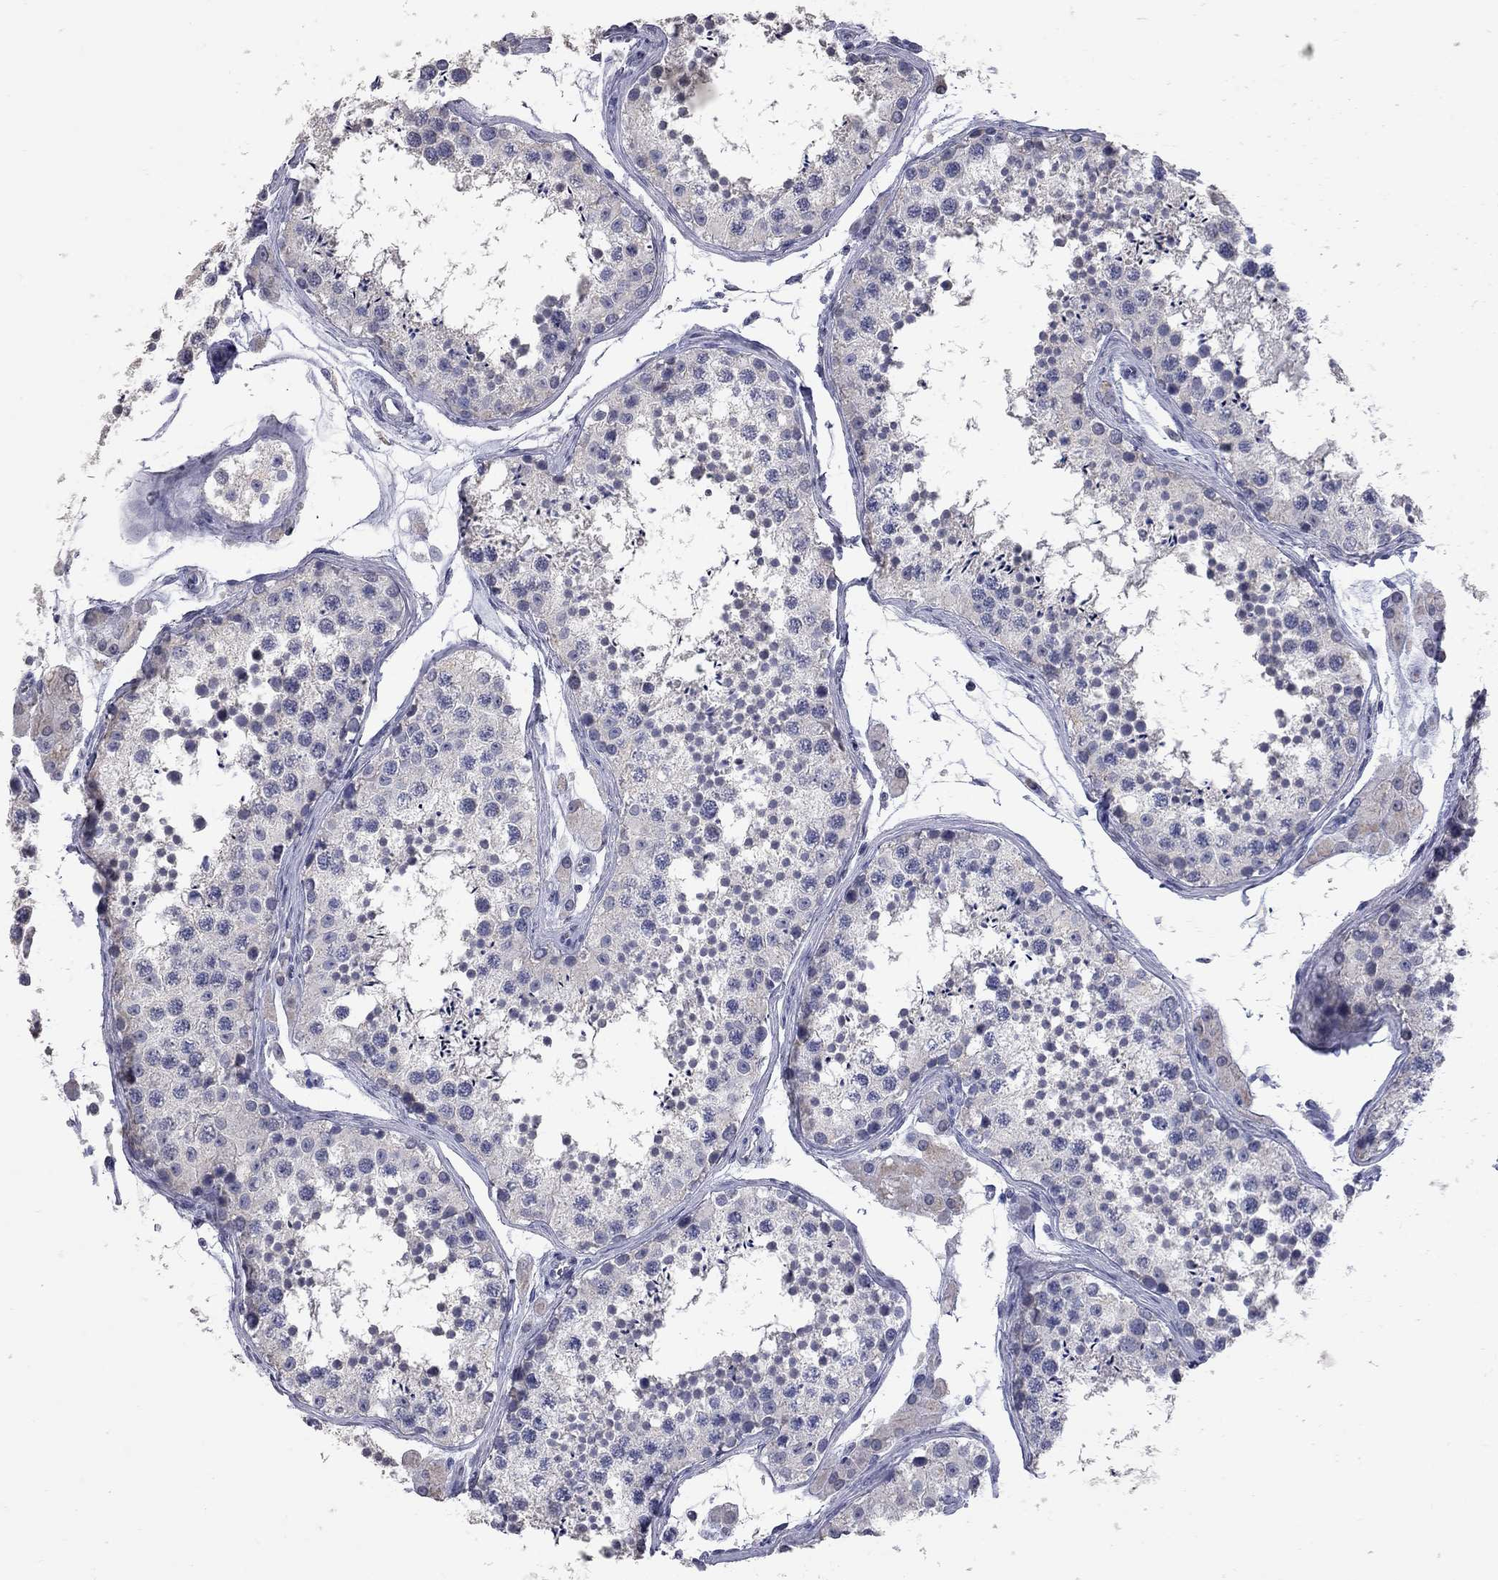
{"staining": {"intensity": "negative", "quantity": "none", "location": "none"}, "tissue": "testis", "cell_type": "Cells in seminiferous ducts", "image_type": "normal", "snomed": [{"axis": "morphology", "description": "Normal tissue, NOS"}, {"axis": "topography", "description": "Testis"}], "caption": "A high-resolution histopathology image shows immunohistochemistry staining of benign testis, which displays no significant positivity in cells in seminiferous ducts. (DAB (3,3'-diaminobenzidine) immunohistochemistry visualized using brightfield microscopy, high magnification).", "gene": "NOS2", "patient": {"sex": "male", "age": 41}}